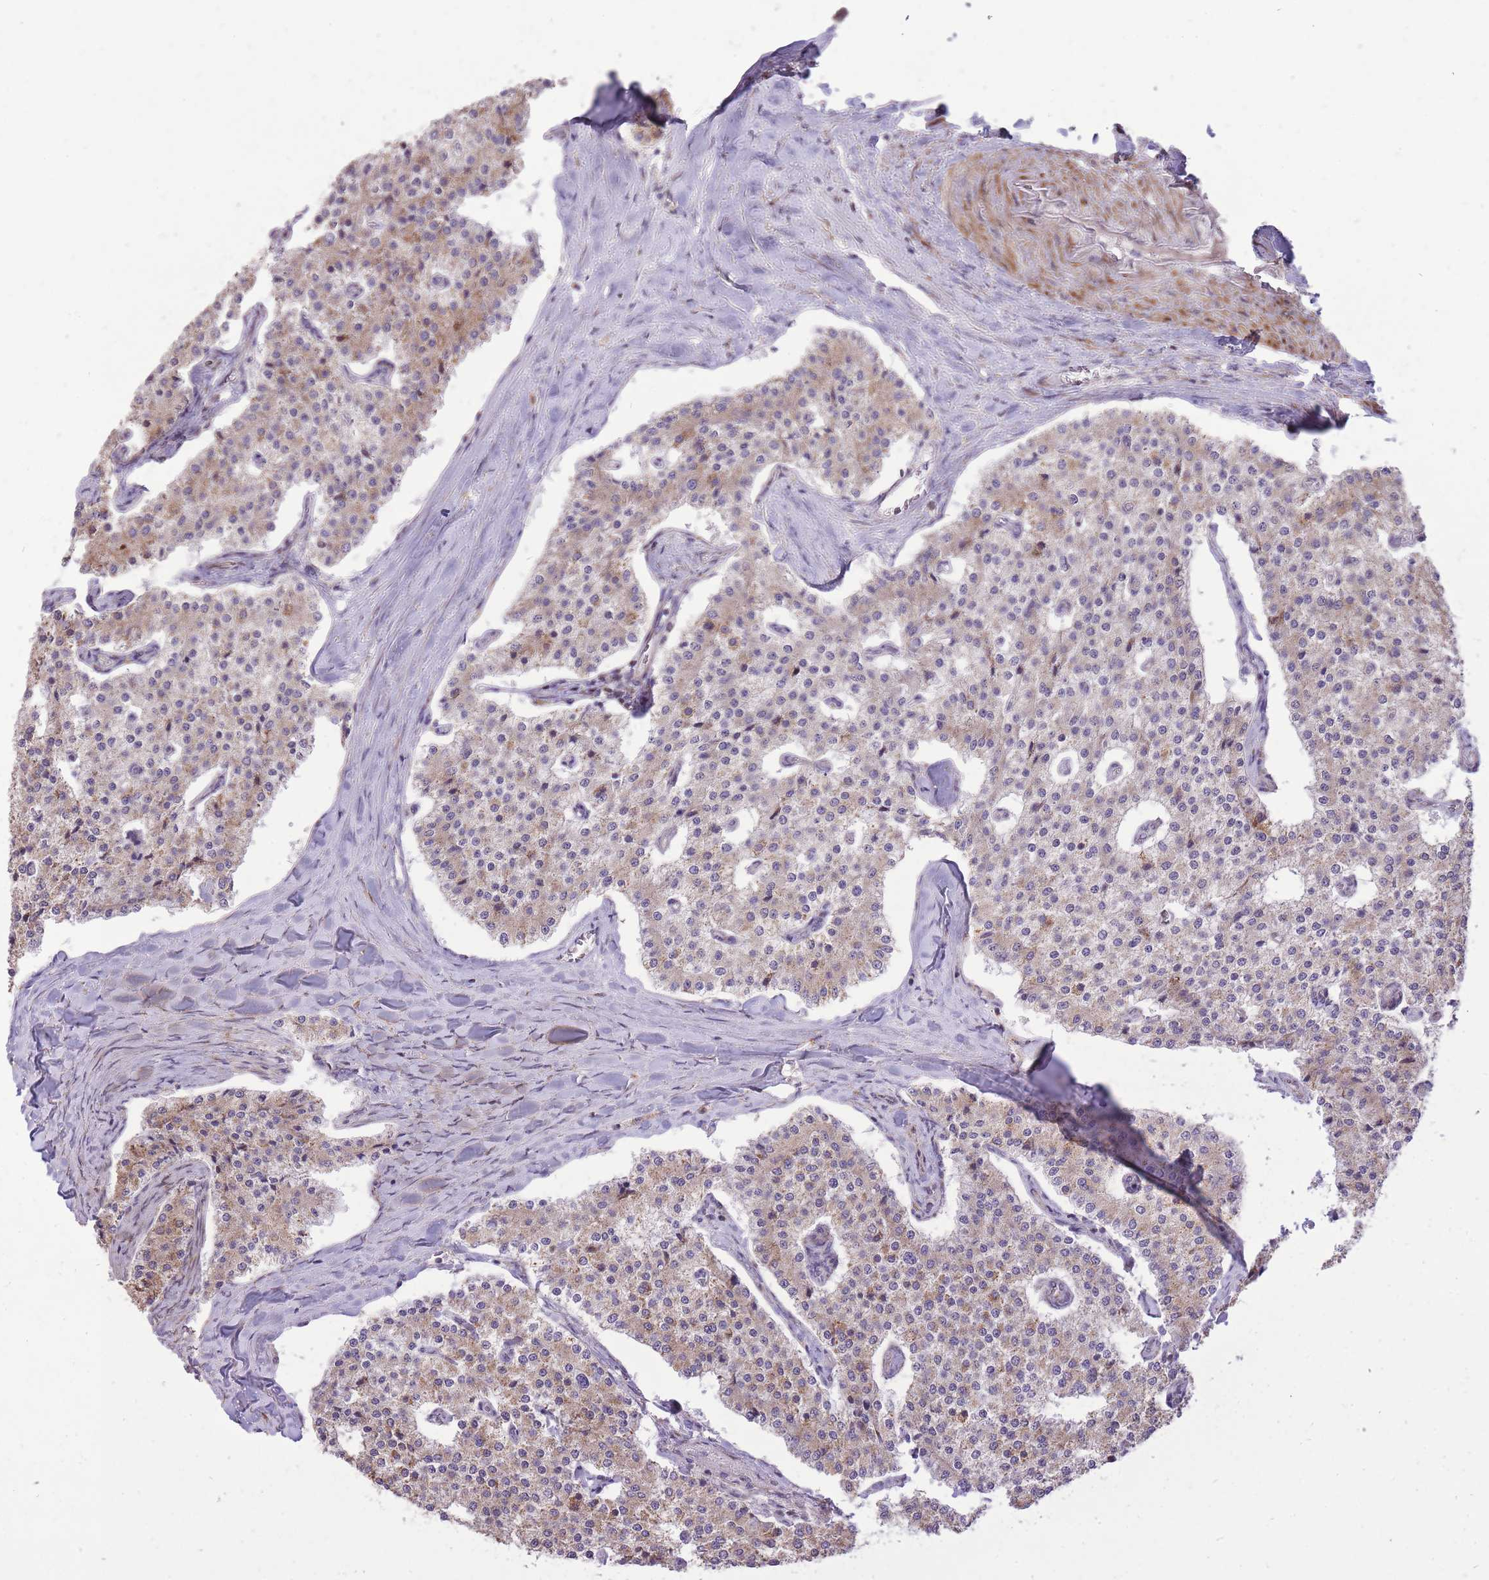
{"staining": {"intensity": "moderate", "quantity": "25%-75%", "location": "cytoplasmic/membranous"}, "tissue": "carcinoid", "cell_type": "Tumor cells", "image_type": "cancer", "snomed": [{"axis": "morphology", "description": "Carcinoid, malignant, NOS"}, {"axis": "topography", "description": "Colon"}], "caption": "This photomicrograph displays carcinoid stained with immunohistochemistry (IHC) to label a protein in brown. The cytoplasmic/membranous of tumor cells show moderate positivity for the protein. Nuclei are counter-stained blue.", "gene": "SLC4A4", "patient": {"sex": "female", "age": 52}}